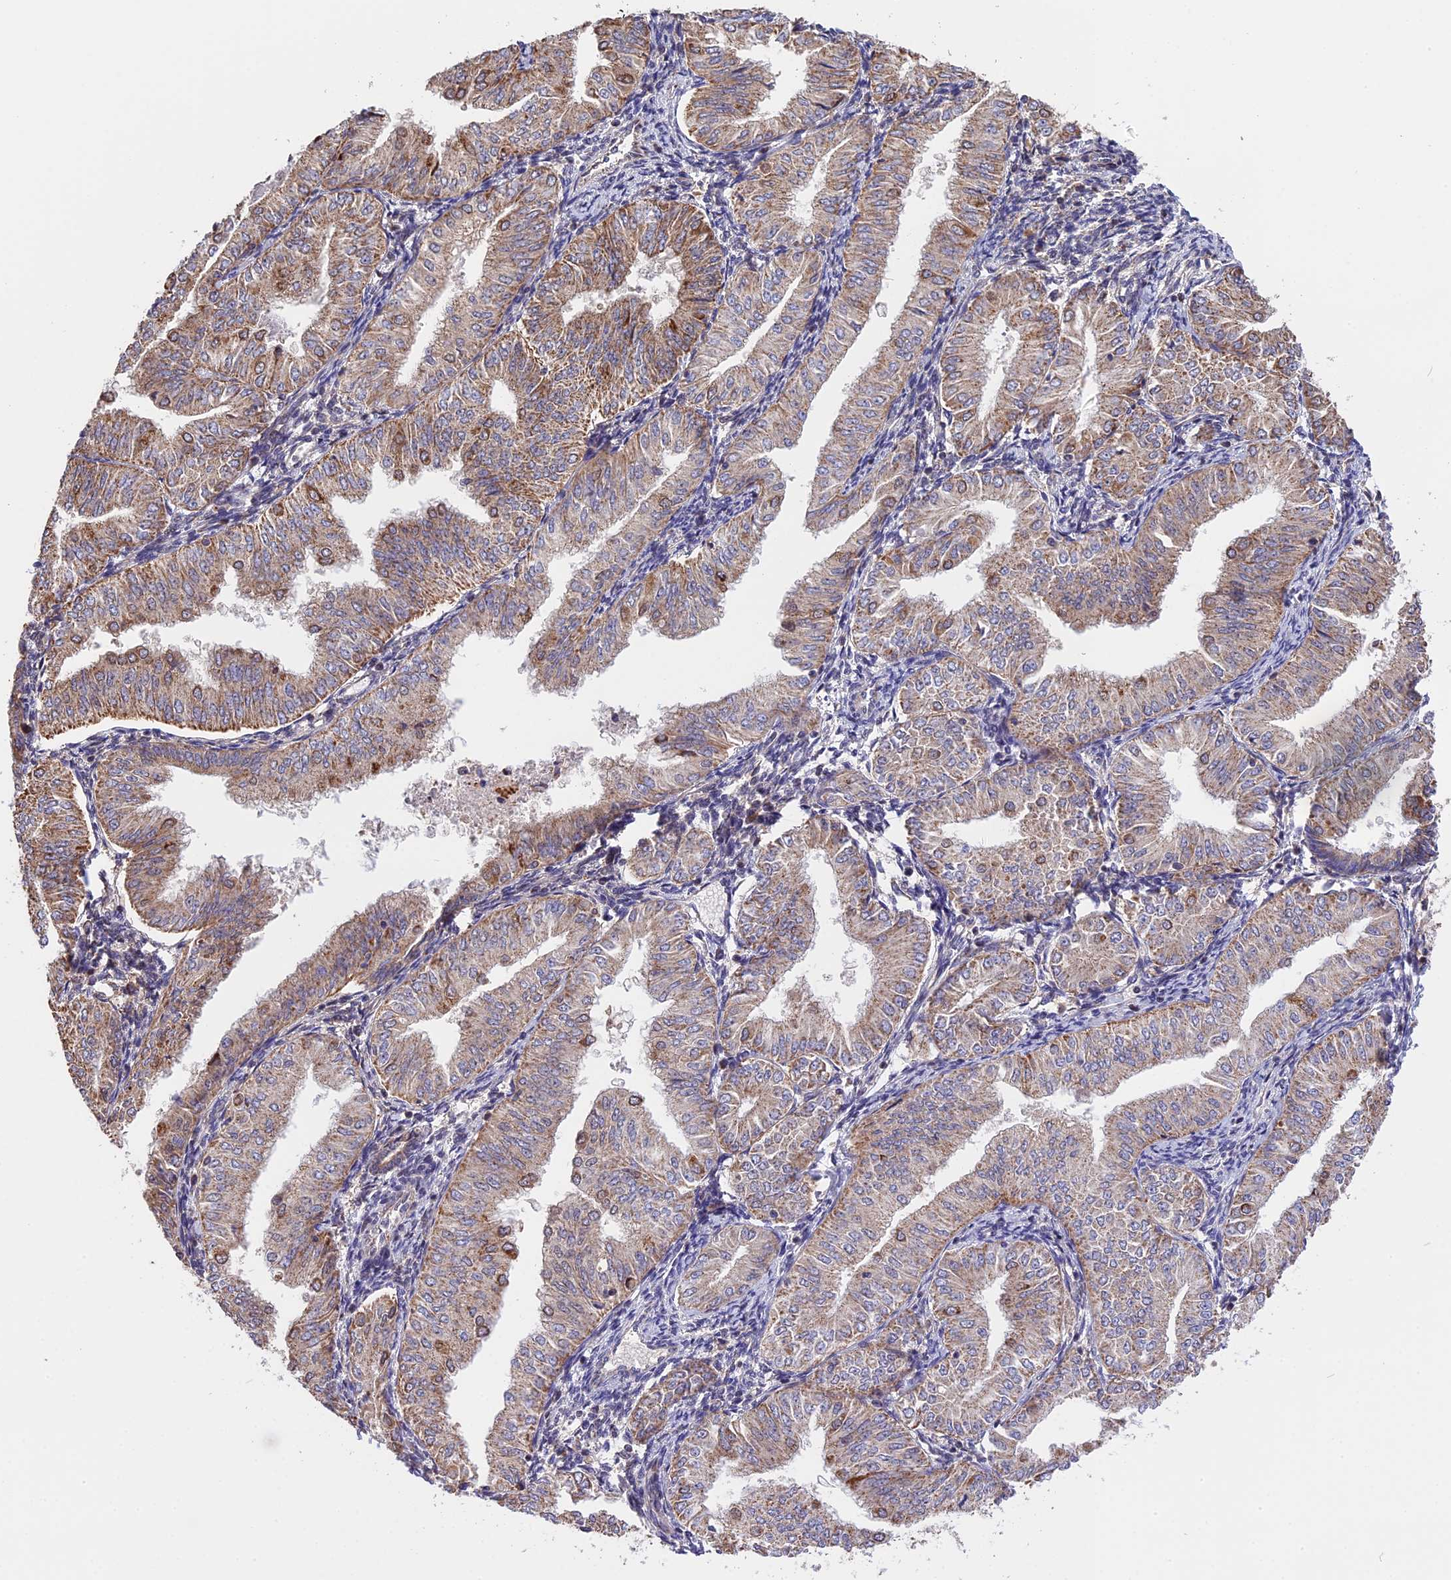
{"staining": {"intensity": "moderate", "quantity": "25%-75%", "location": "cytoplasmic/membranous"}, "tissue": "endometrial cancer", "cell_type": "Tumor cells", "image_type": "cancer", "snomed": [{"axis": "morphology", "description": "Normal tissue, NOS"}, {"axis": "morphology", "description": "Adenocarcinoma, NOS"}, {"axis": "topography", "description": "Endometrium"}], "caption": "High-power microscopy captured an immunohistochemistry (IHC) photomicrograph of endometrial cancer, revealing moderate cytoplasmic/membranous positivity in approximately 25%-75% of tumor cells.", "gene": "RERGL", "patient": {"sex": "female", "age": 53}}